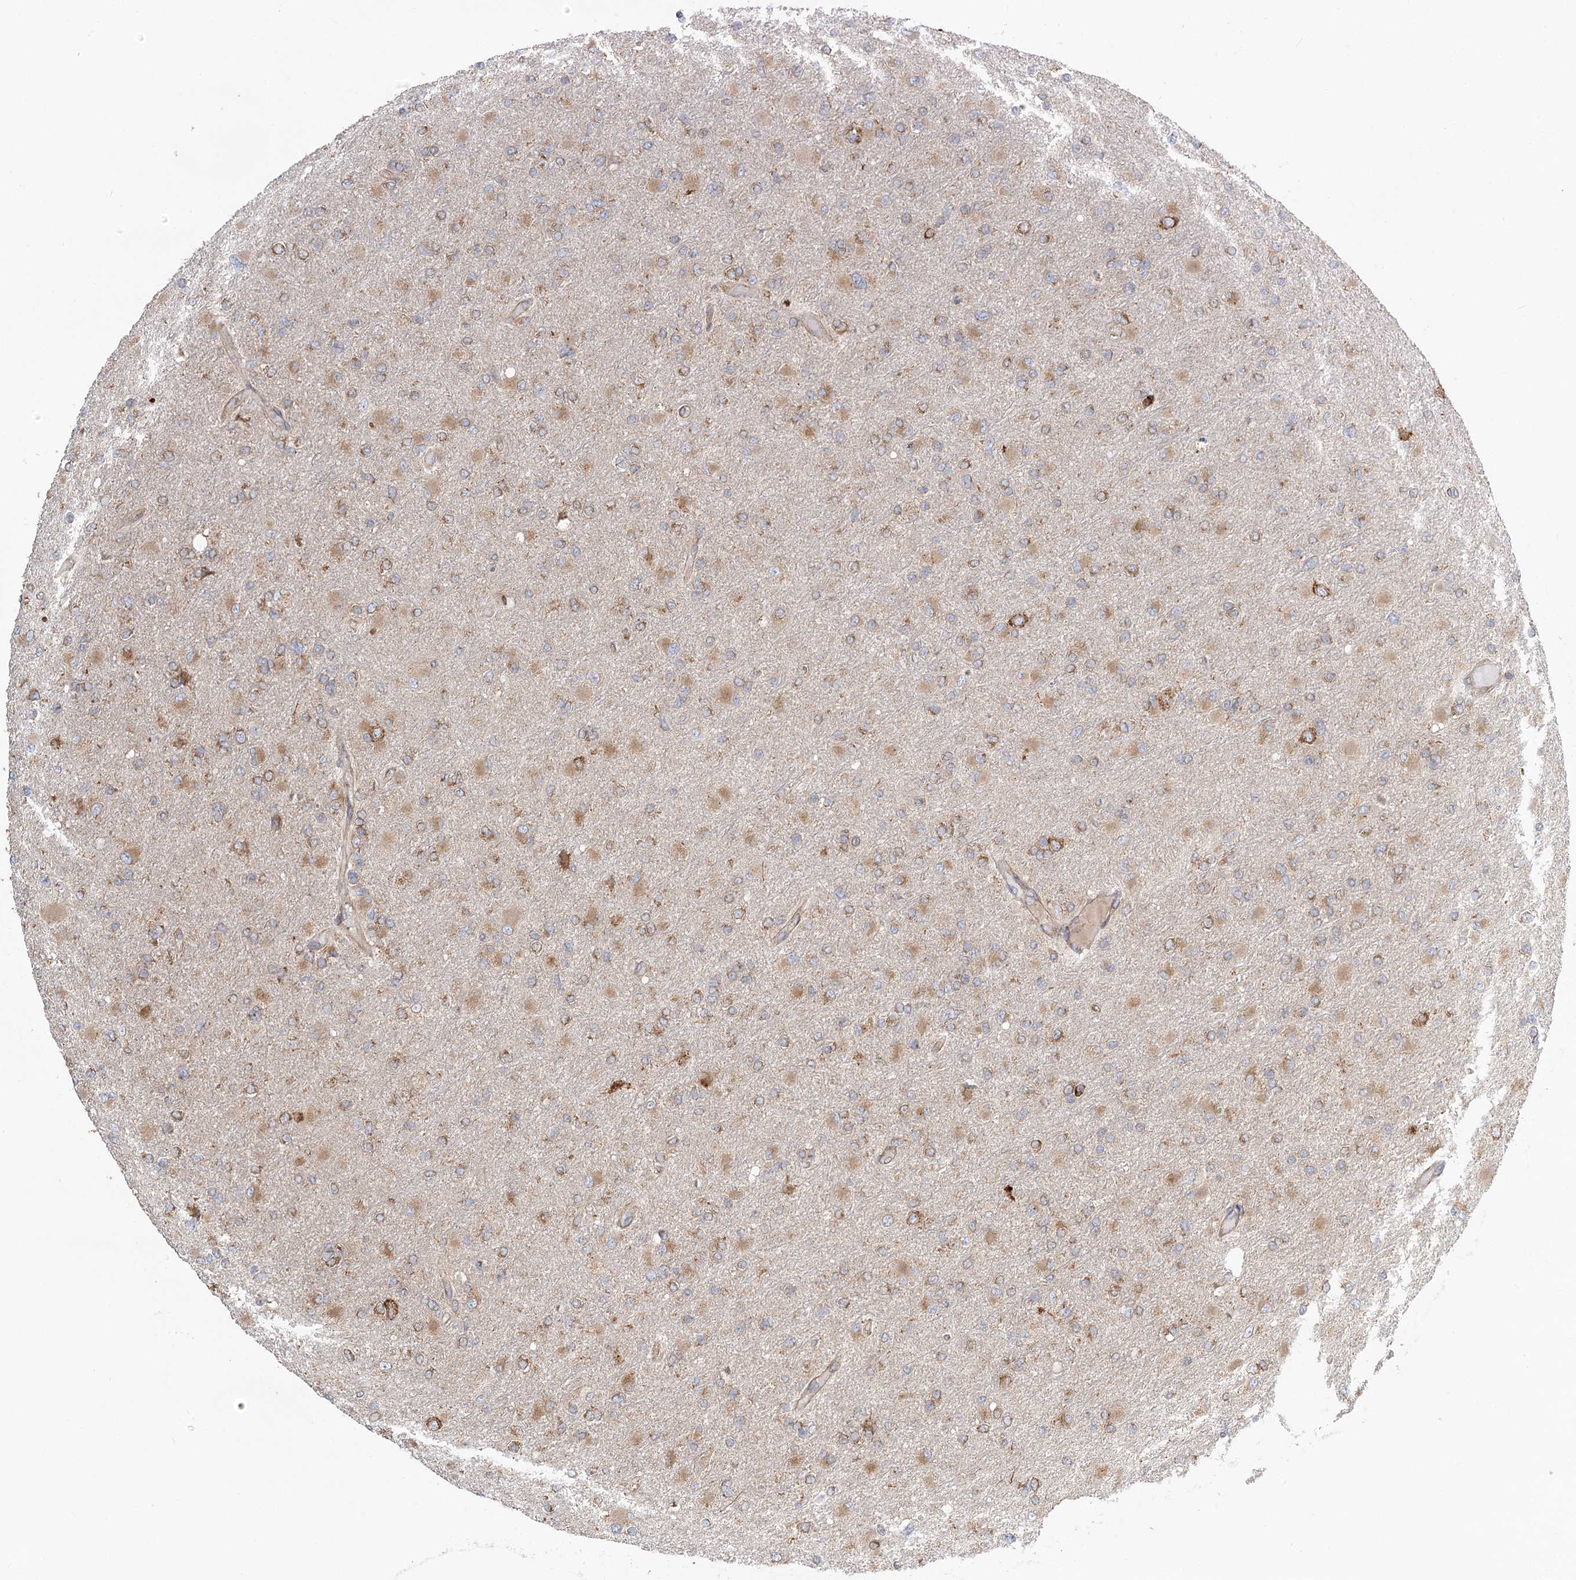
{"staining": {"intensity": "moderate", "quantity": "25%-75%", "location": "cytoplasmic/membranous"}, "tissue": "glioma", "cell_type": "Tumor cells", "image_type": "cancer", "snomed": [{"axis": "morphology", "description": "Glioma, malignant, High grade"}, {"axis": "topography", "description": "Cerebral cortex"}], "caption": "Immunohistochemical staining of human glioma displays medium levels of moderate cytoplasmic/membranous protein positivity in approximately 25%-75% of tumor cells.", "gene": "TAS1R1", "patient": {"sex": "female", "age": 36}}